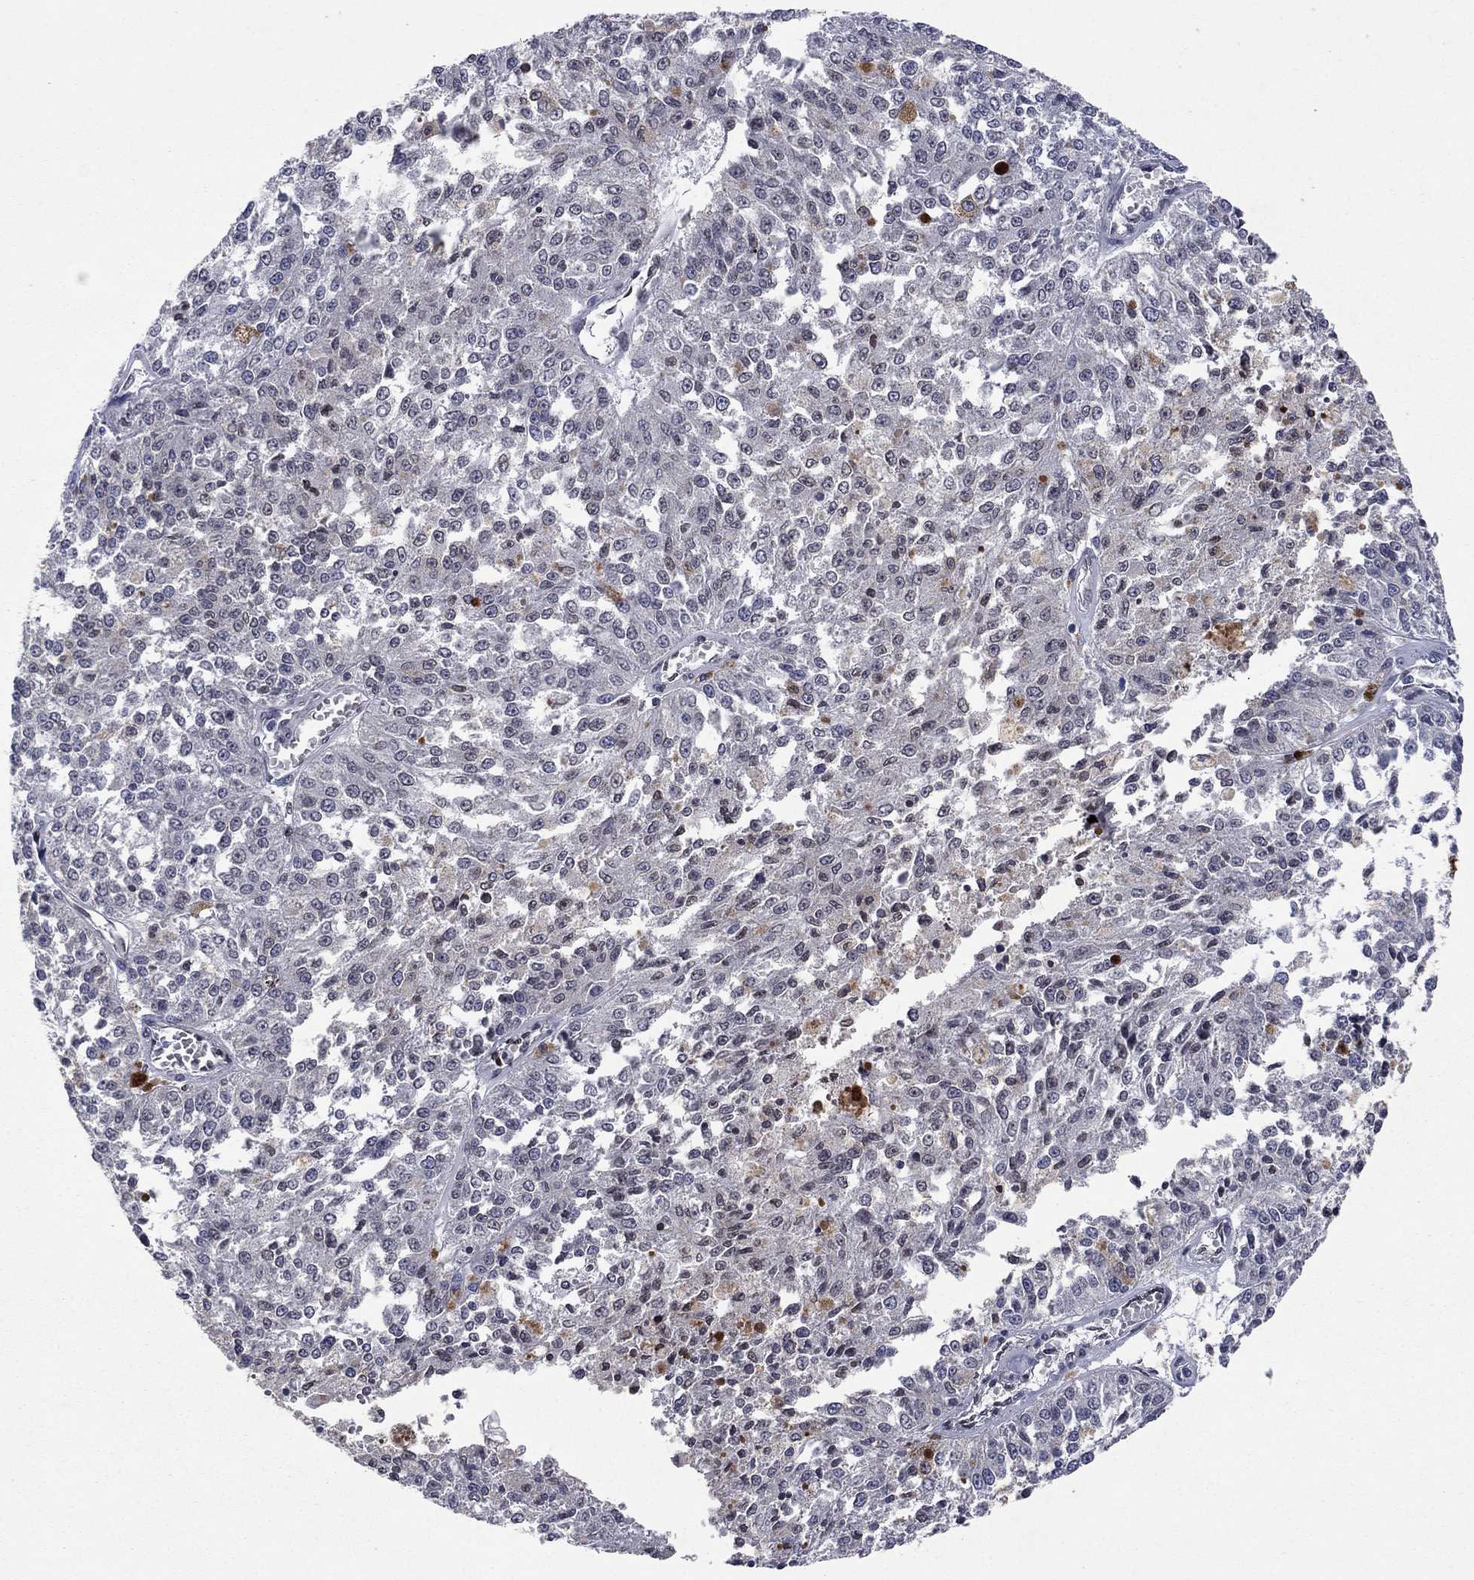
{"staining": {"intensity": "negative", "quantity": "none", "location": "none"}, "tissue": "melanoma", "cell_type": "Tumor cells", "image_type": "cancer", "snomed": [{"axis": "morphology", "description": "Malignant melanoma, Metastatic site"}, {"axis": "topography", "description": "Lymph node"}], "caption": "Melanoma was stained to show a protein in brown. There is no significant positivity in tumor cells.", "gene": "EMC9", "patient": {"sex": "female", "age": 64}}